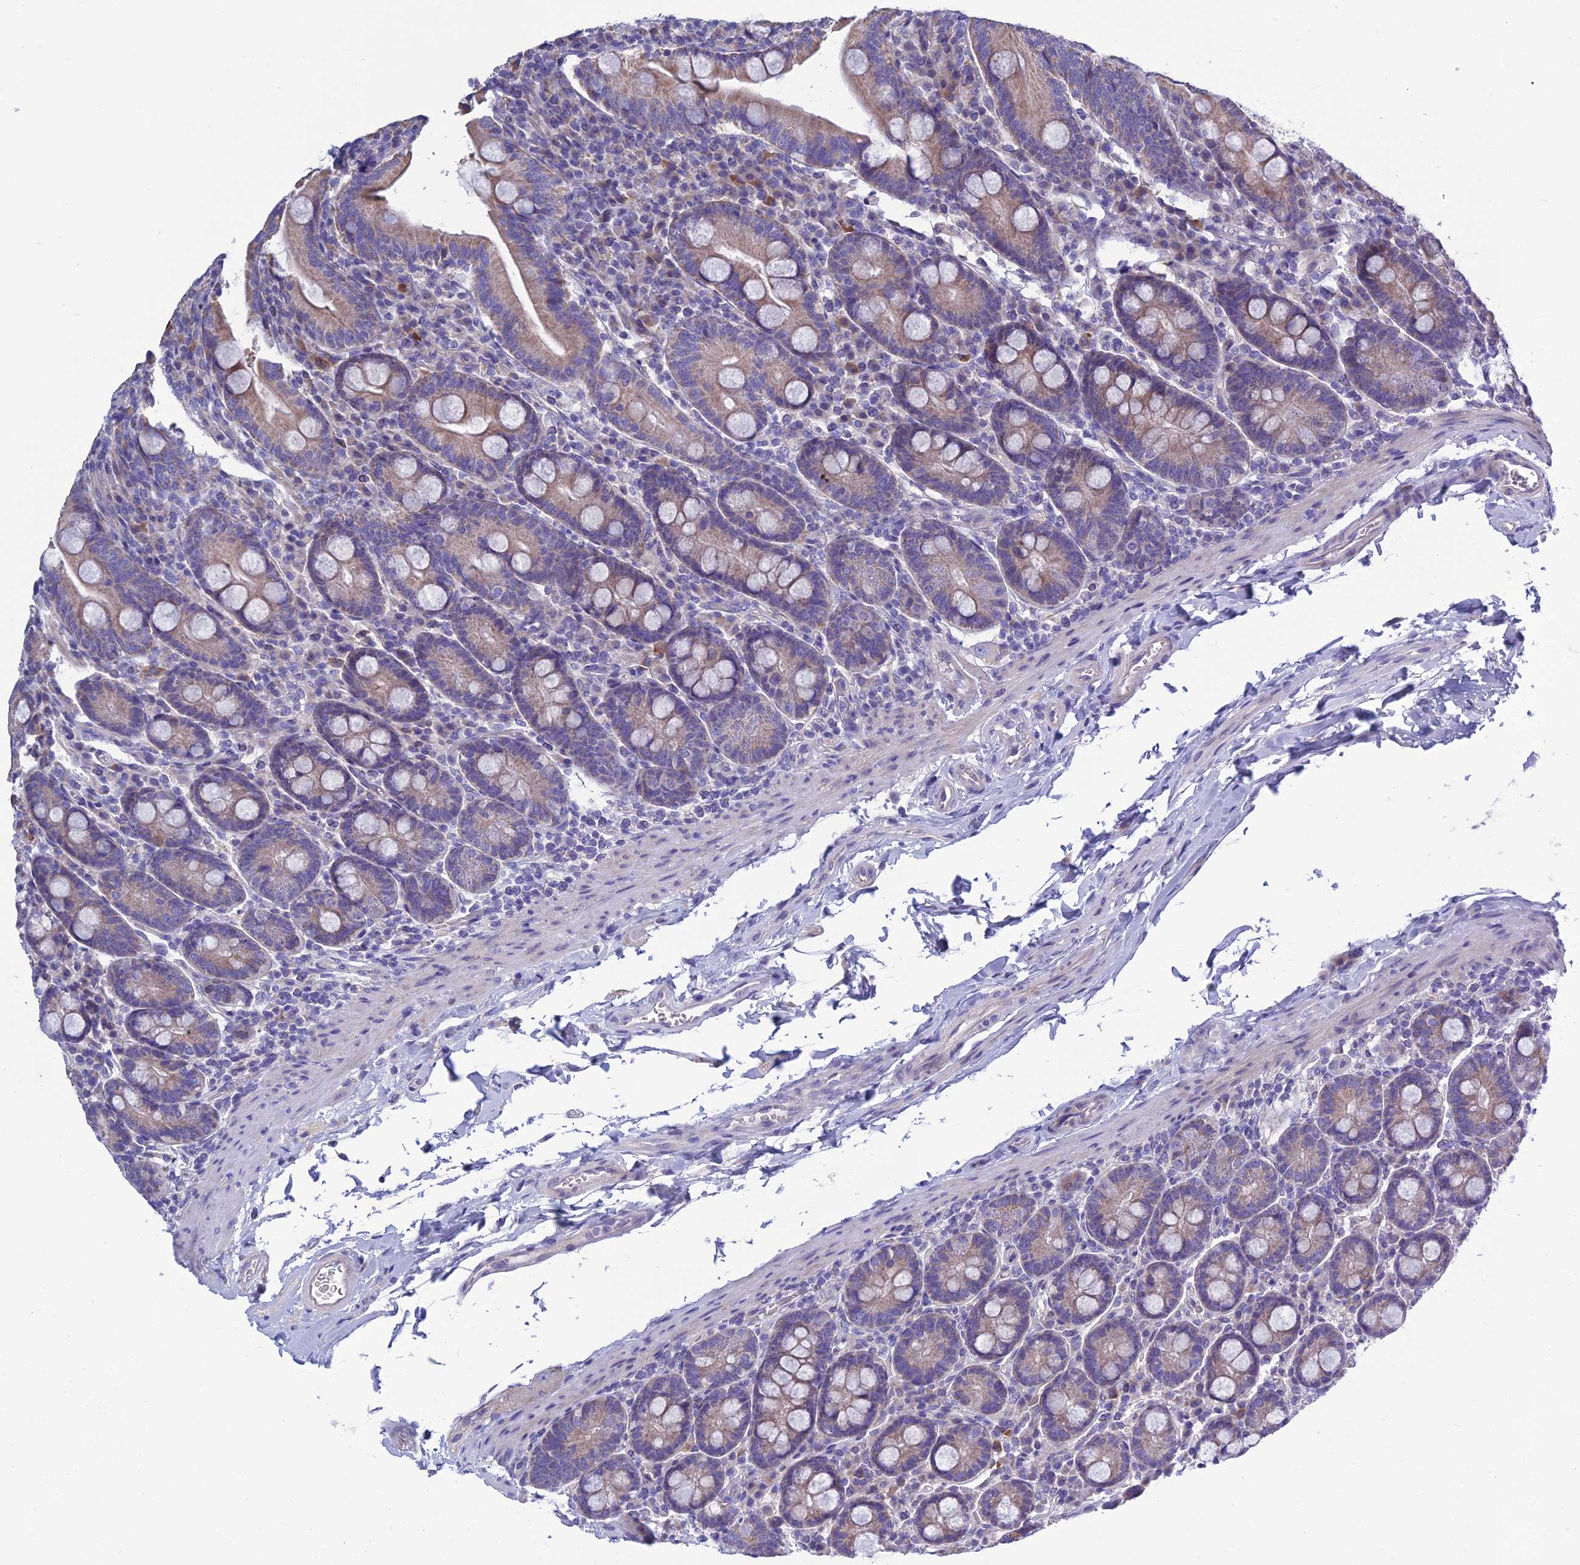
{"staining": {"intensity": "weak", "quantity": ">75%", "location": "cytoplasmic/membranous"}, "tissue": "duodenum", "cell_type": "Glandular cells", "image_type": "normal", "snomed": [{"axis": "morphology", "description": "Normal tissue, NOS"}, {"axis": "topography", "description": "Duodenum"}], "caption": "Benign duodenum reveals weak cytoplasmic/membranous staining in about >75% of glandular cells.", "gene": "BHMT2", "patient": {"sex": "male", "age": 35}}